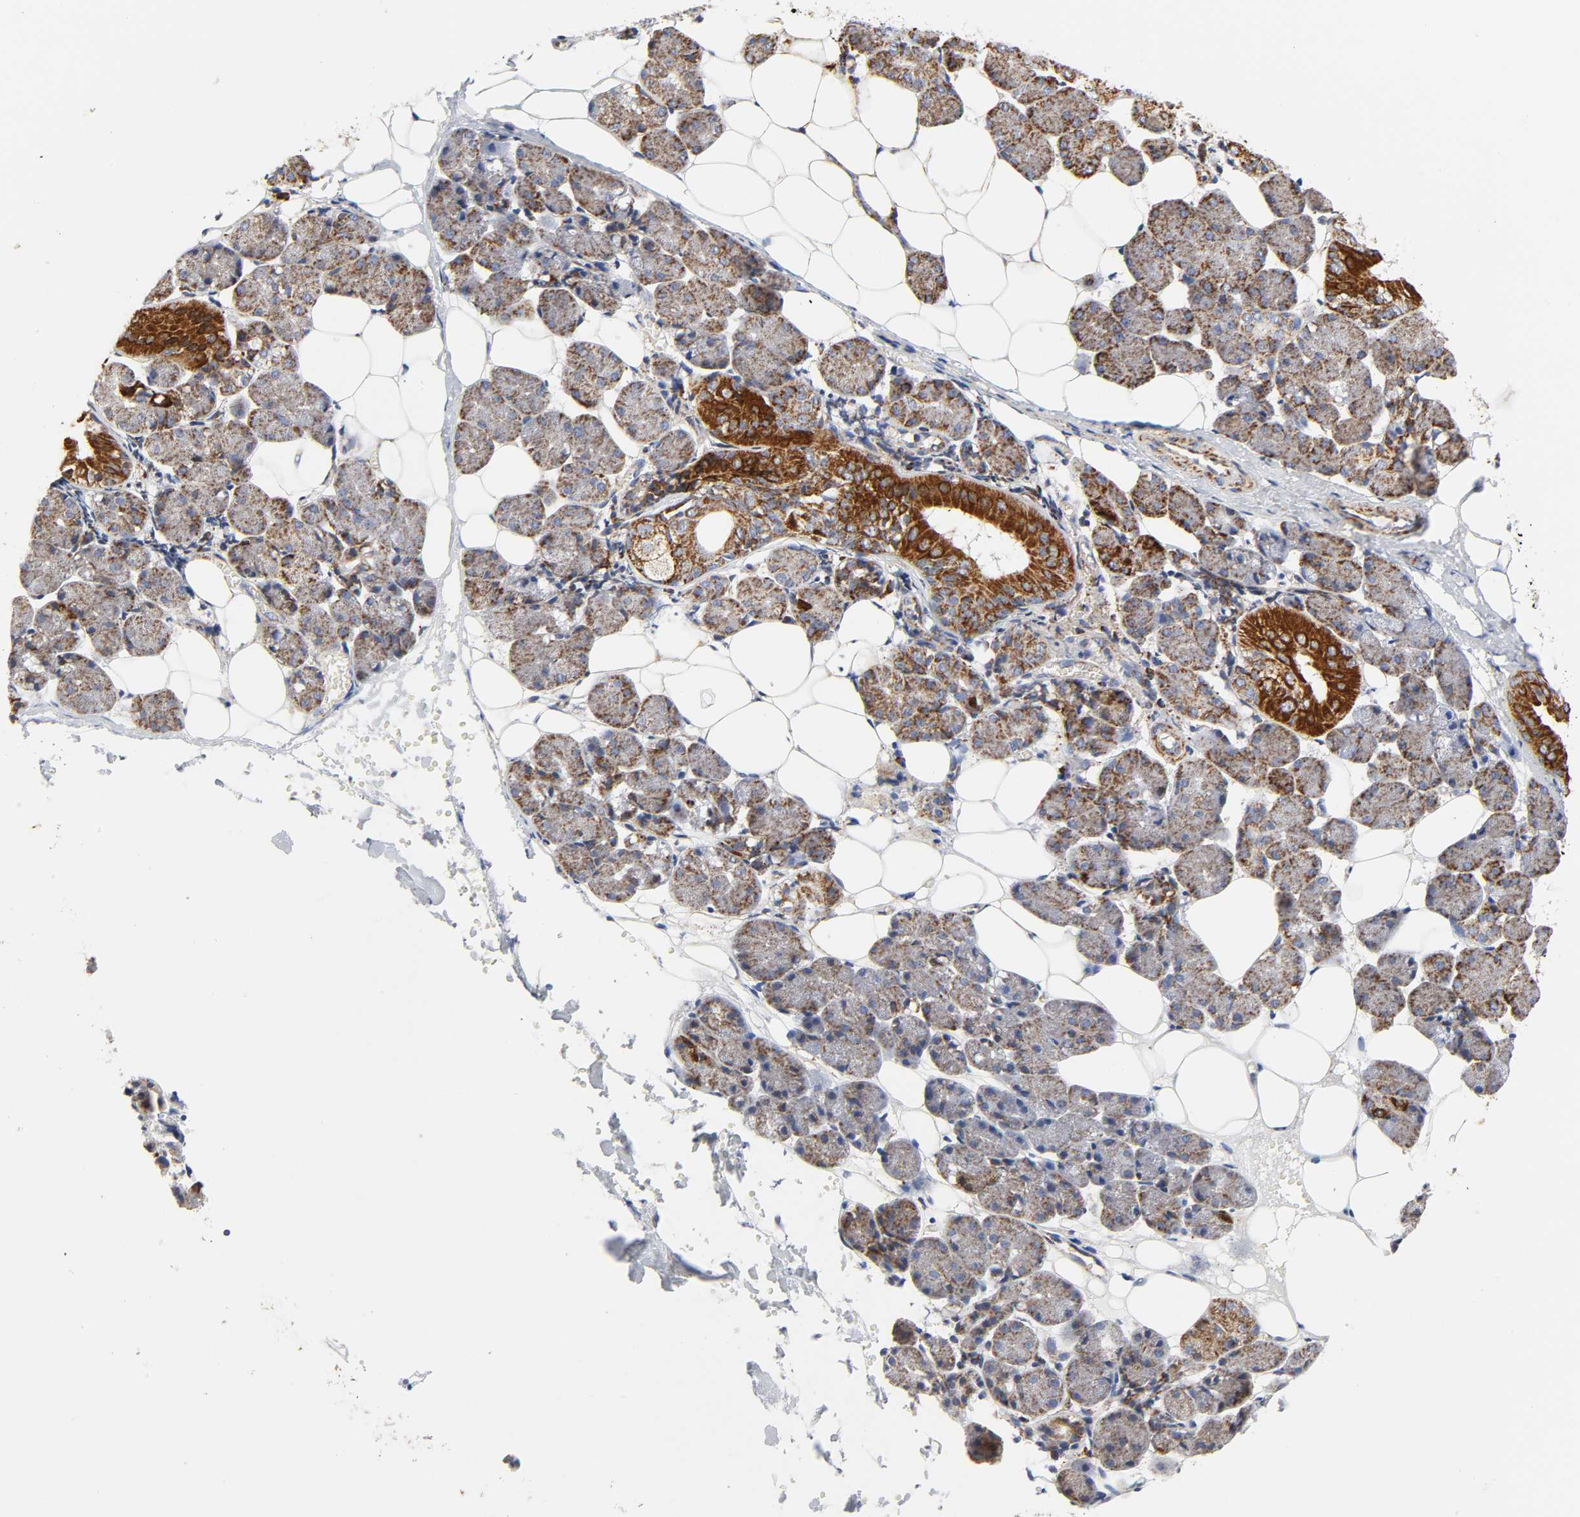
{"staining": {"intensity": "strong", "quantity": ">75%", "location": "cytoplasmic/membranous"}, "tissue": "salivary gland", "cell_type": "Glandular cells", "image_type": "normal", "snomed": [{"axis": "morphology", "description": "Normal tissue, NOS"}, {"axis": "morphology", "description": "Adenoma, NOS"}, {"axis": "topography", "description": "Salivary gland"}], "caption": "A high-resolution micrograph shows IHC staining of benign salivary gland, which shows strong cytoplasmic/membranous staining in about >75% of glandular cells.", "gene": "CYCS", "patient": {"sex": "female", "age": 32}}